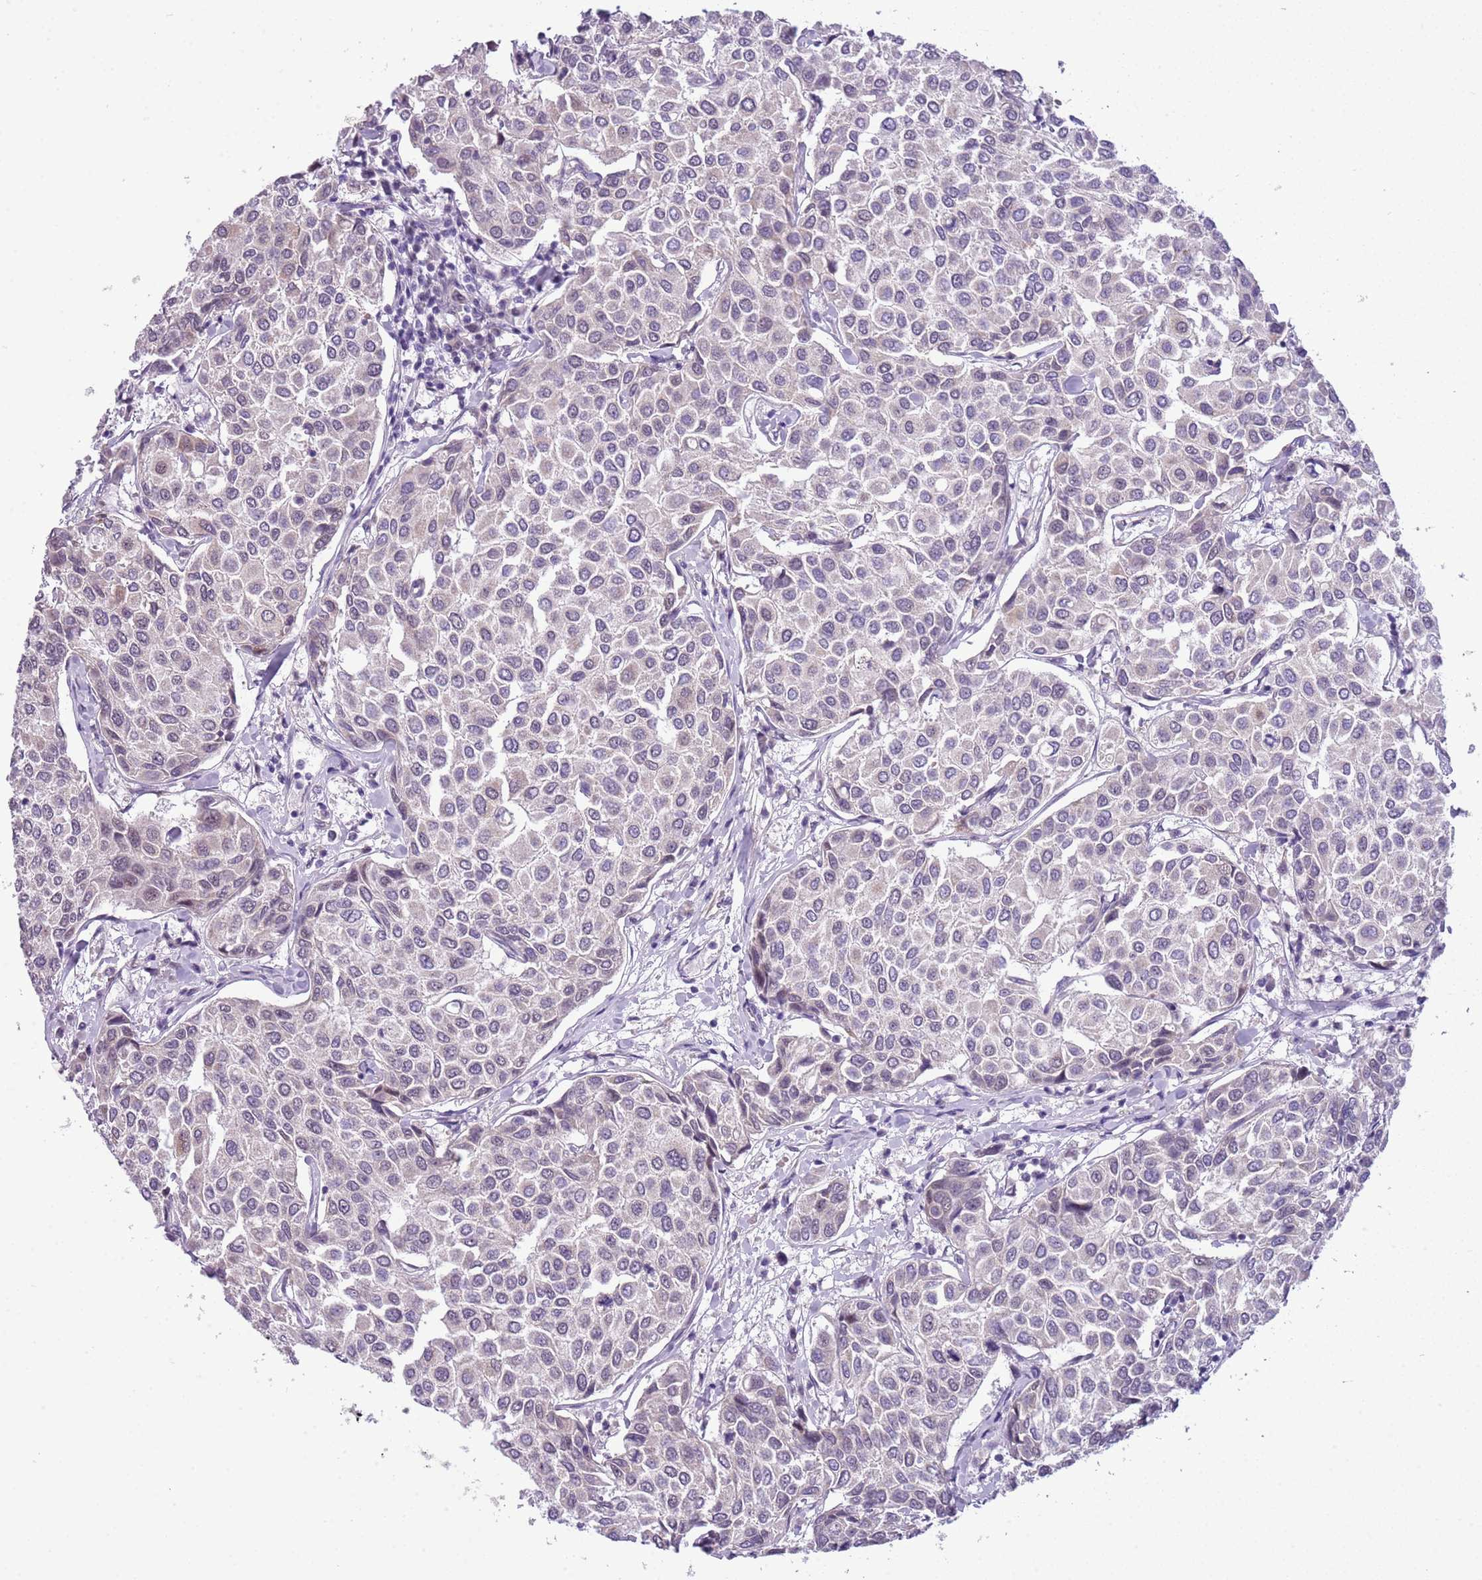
{"staining": {"intensity": "negative", "quantity": "none", "location": "none"}, "tissue": "breast cancer", "cell_type": "Tumor cells", "image_type": "cancer", "snomed": [{"axis": "morphology", "description": "Duct carcinoma"}, {"axis": "topography", "description": "Breast"}], "caption": "Immunohistochemical staining of human breast cancer (intraductal carcinoma) reveals no significant expression in tumor cells.", "gene": "FAM120C", "patient": {"sex": "female", "age": 55}}